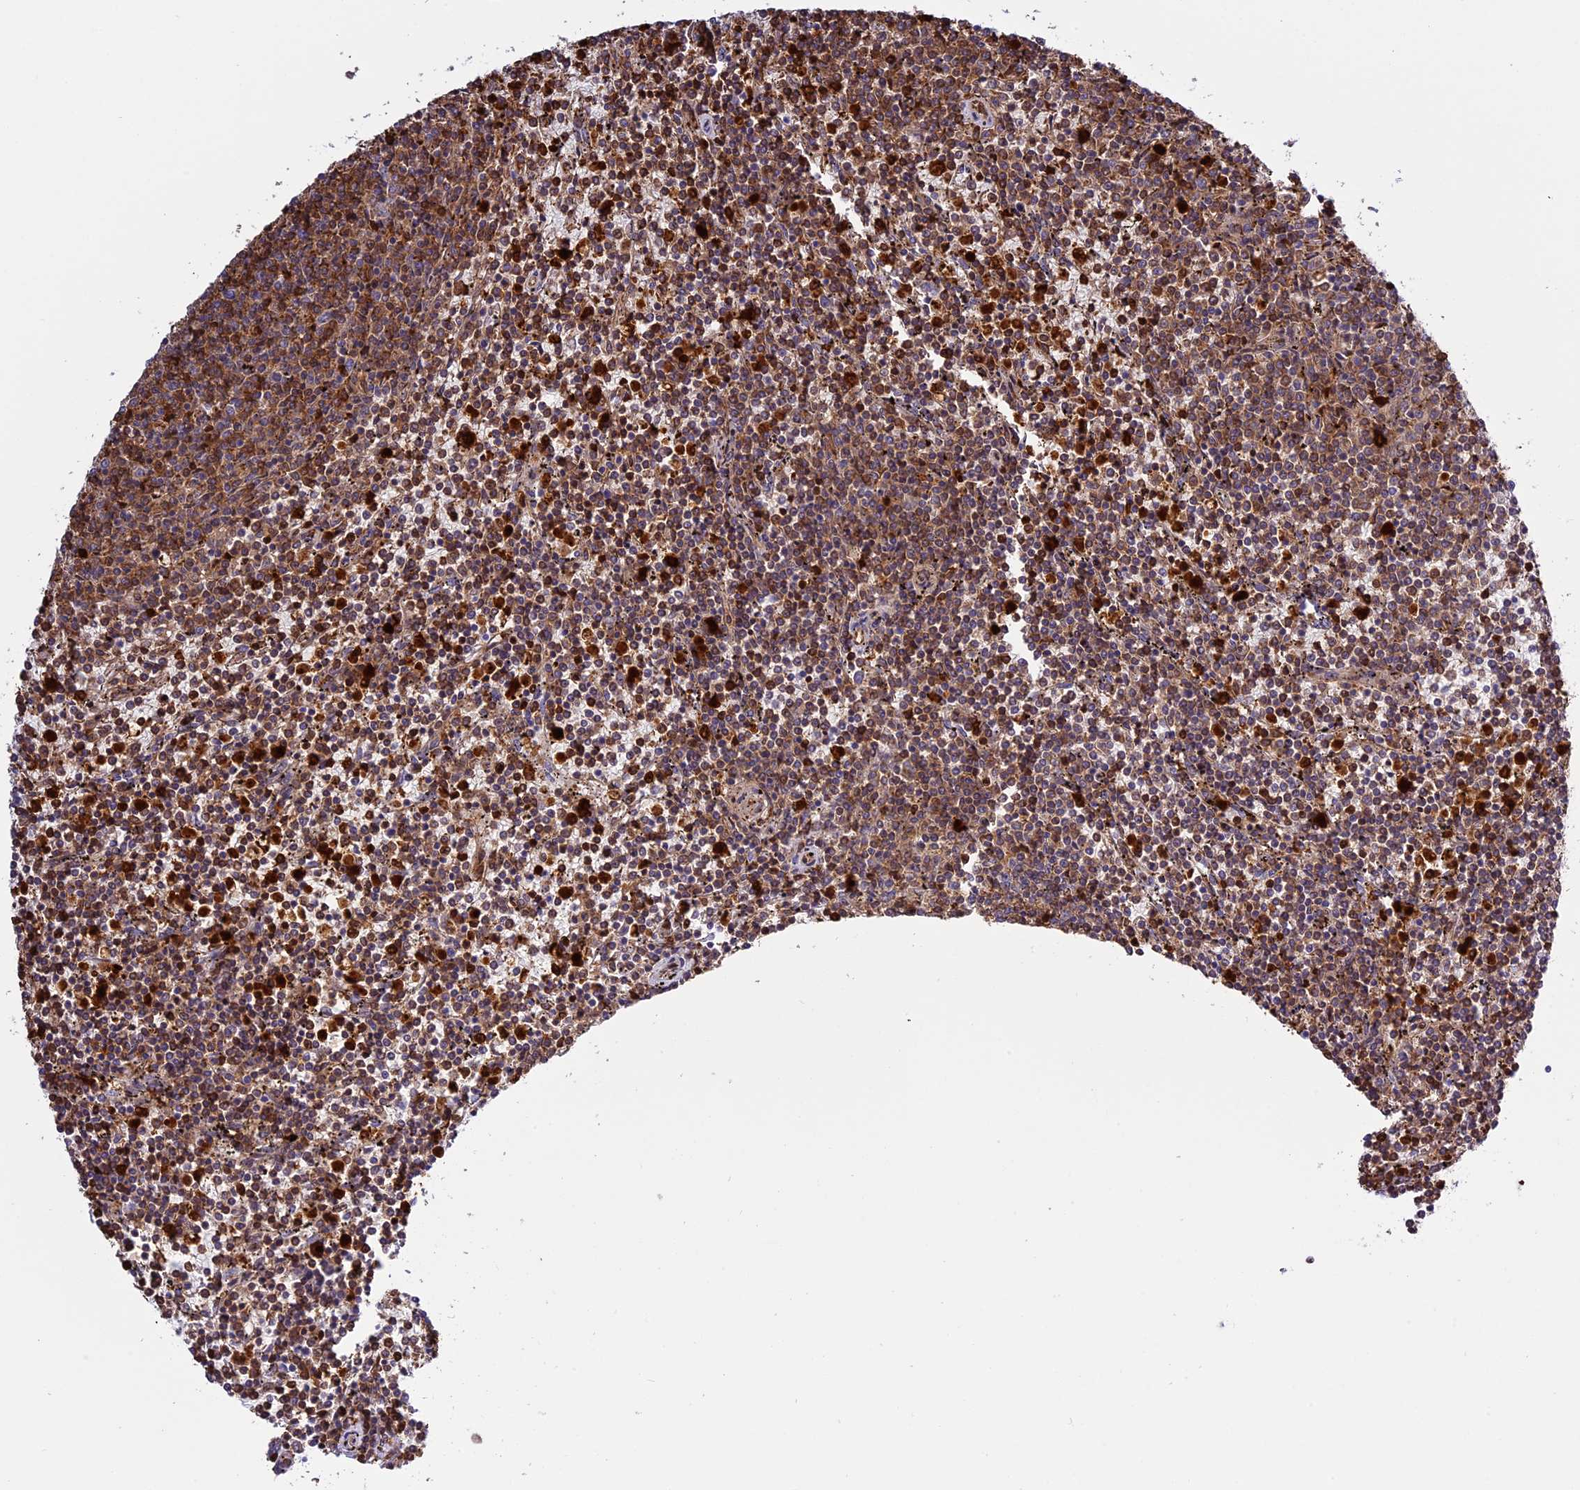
{"staining": {"intensity": "moderate", "quantity": ">75%", "location": "cytoplasmic/membranous"}, "tissue": "lymphoma", "cell_type": "Tumor cells", "image_type": "cancer", "snomed": [{"axis": "morphology", "description": "Malignant lymphoma, non-Hodgkin's type, Low grade"}, {"axis": "topography", "description": "Spleen"}], "caption": "Lymphoma stained with a protein marker reveals moderate staining in tumor cells.", "gene": "CD99L2", "patient": {"sex": "female", "age": 50}}